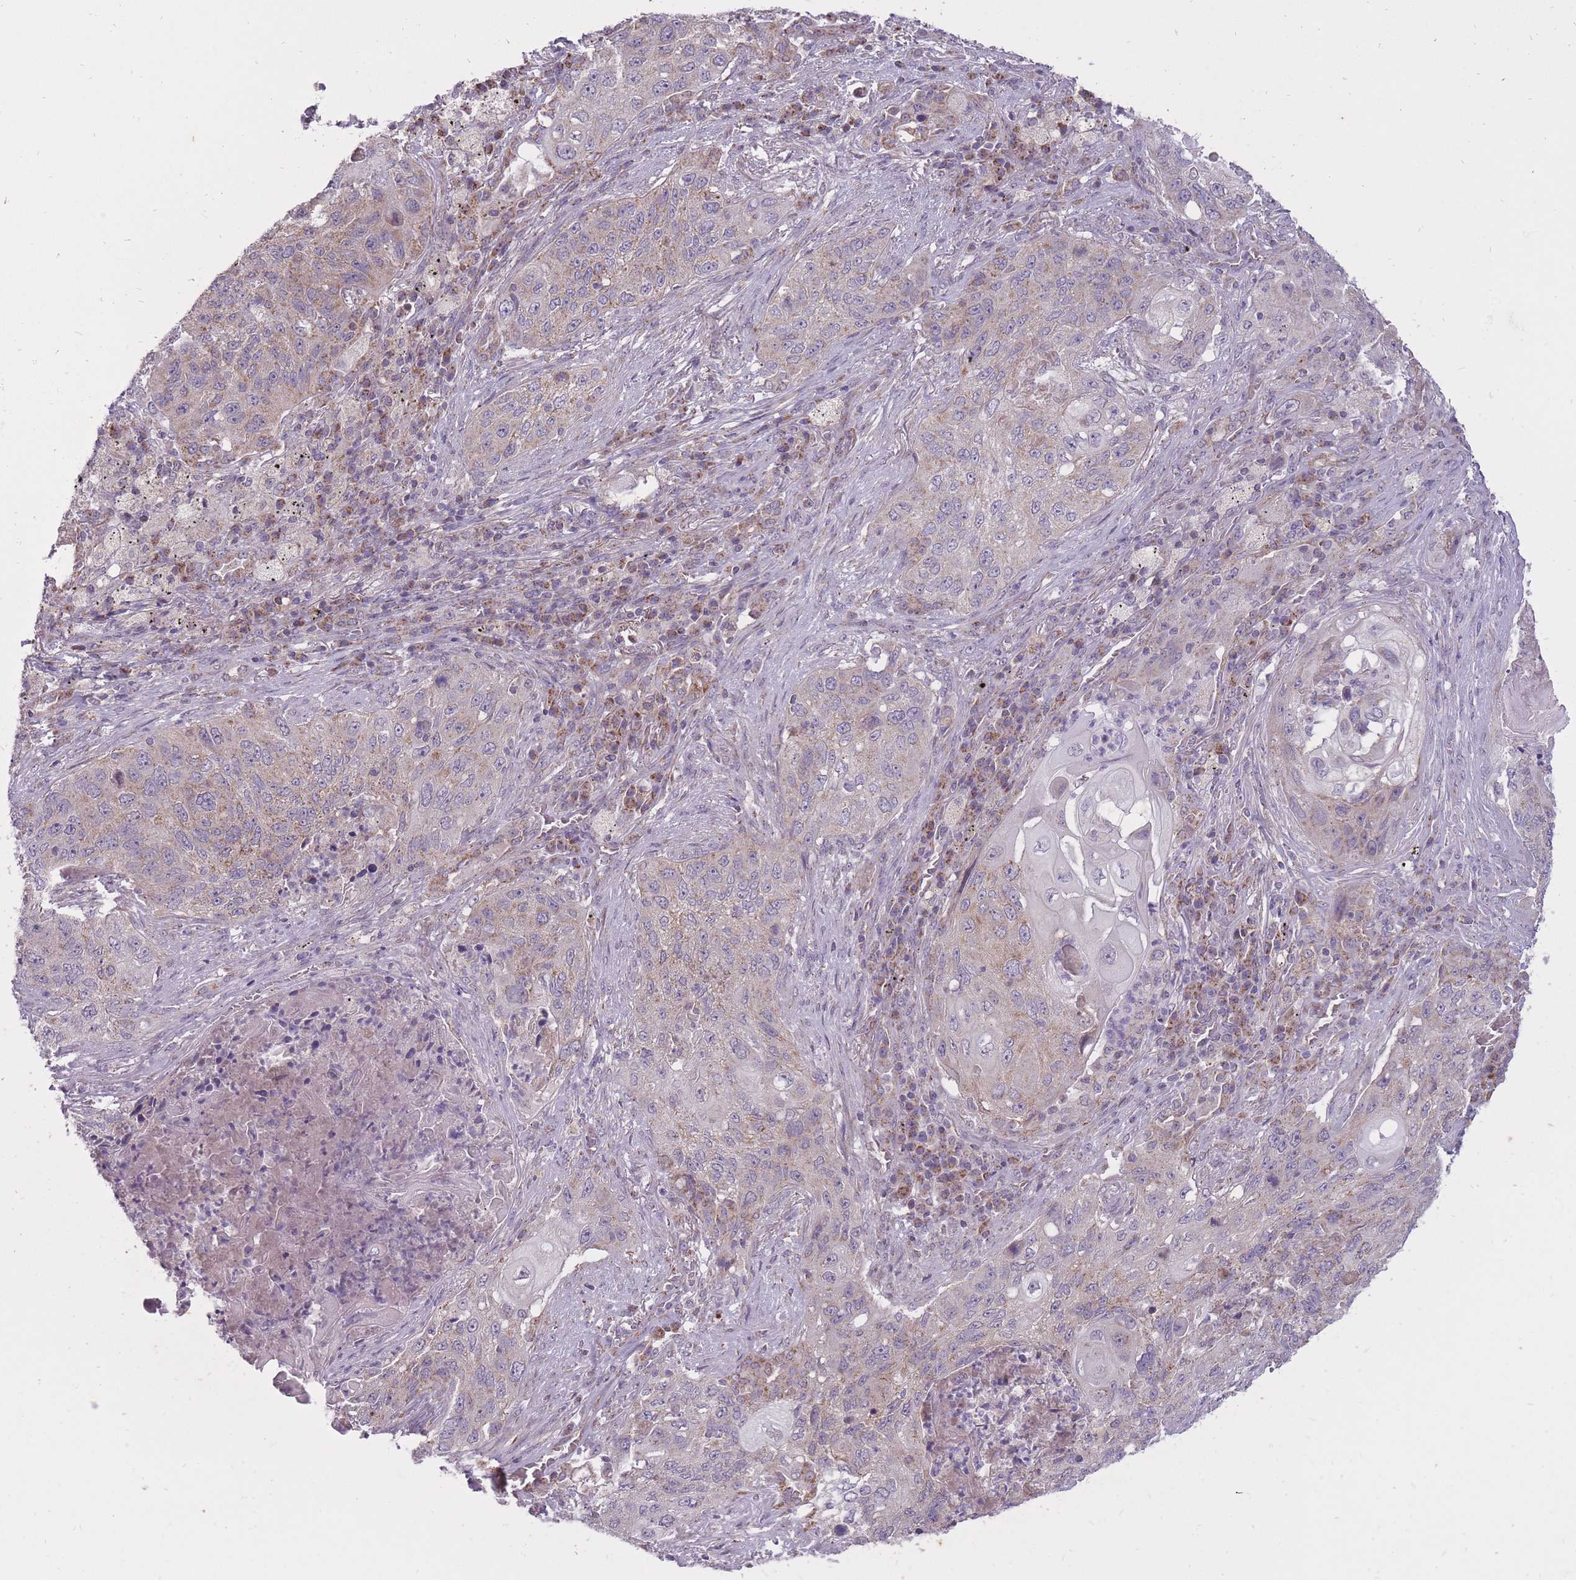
{"staining": {"intensity": "negative", "quantity": "none", "location": "none"}, "tissue": "lung cancer", "cell_type": "Tumor cells", "image_type": "cancer", "snomed": [{"axis": "morphology", "description": "Squamous cell carcinoma, NOS"}, {"axis": "topography", "description": "Lung"}], "caption": "This is an immunohistochemistry (IHC) image of lung cancer. There is no positivity in tumor cells.", "gene": "LIN7C", "patient": {"sex": "female", "age": 63}}